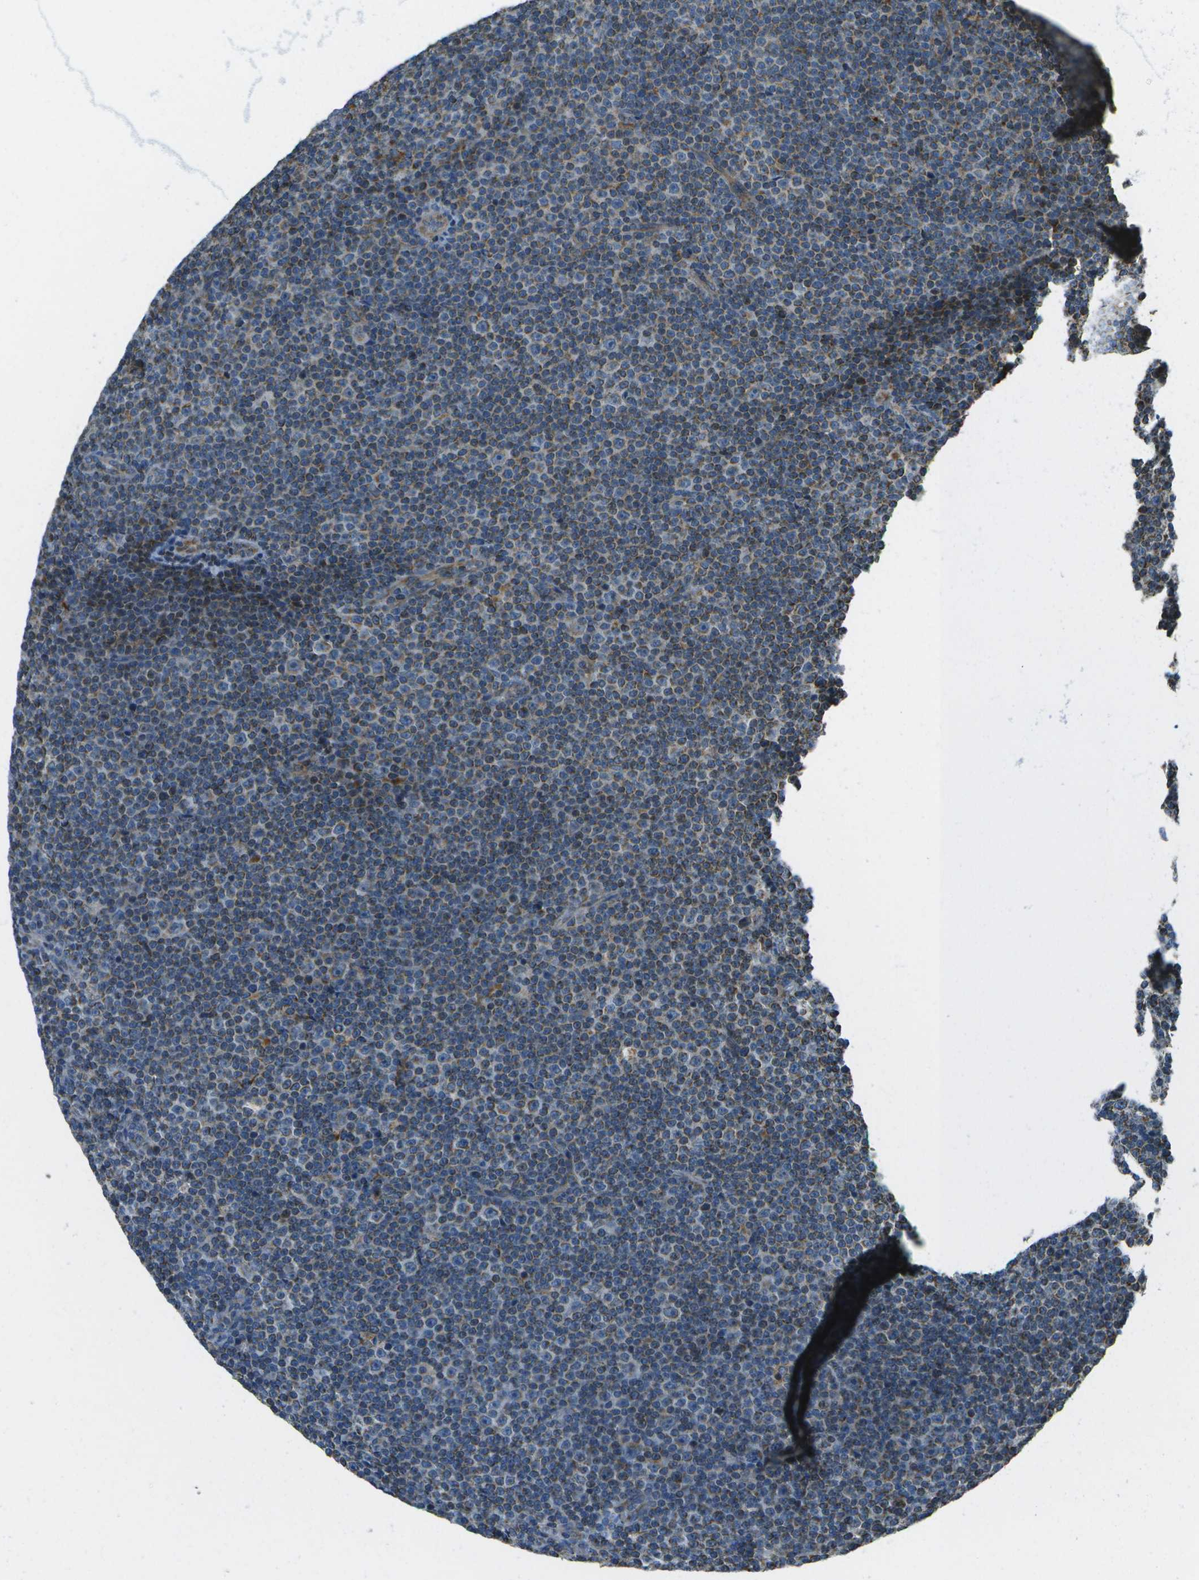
{"staining": {"intensity": "moderate", "quantity": "25%-75%", "location": "cytoplasmic/membranous"}, "tissue": "lymphoma", "cell_type": "Tumor cells", "image_type": "cancer", "snomed": [{"axis": "morphology", "description": "Malignant lymphoma, non-Hodgkin's type, Low grade"}, {"axis": "topography", "description": "Lymph node"}], "caption": "A brown stain highlights moderate cytoplasmic/membranous positivity of a protein in human malignant lymphoma, non-Hodgkin's type (low-grade) tumor cells. (DAB (3,3'-diaminobenzidine) IHC with brightfield microscopy, high magnification).", "gene": "NRK", "patient": {"sex": "female", "age": 67}}